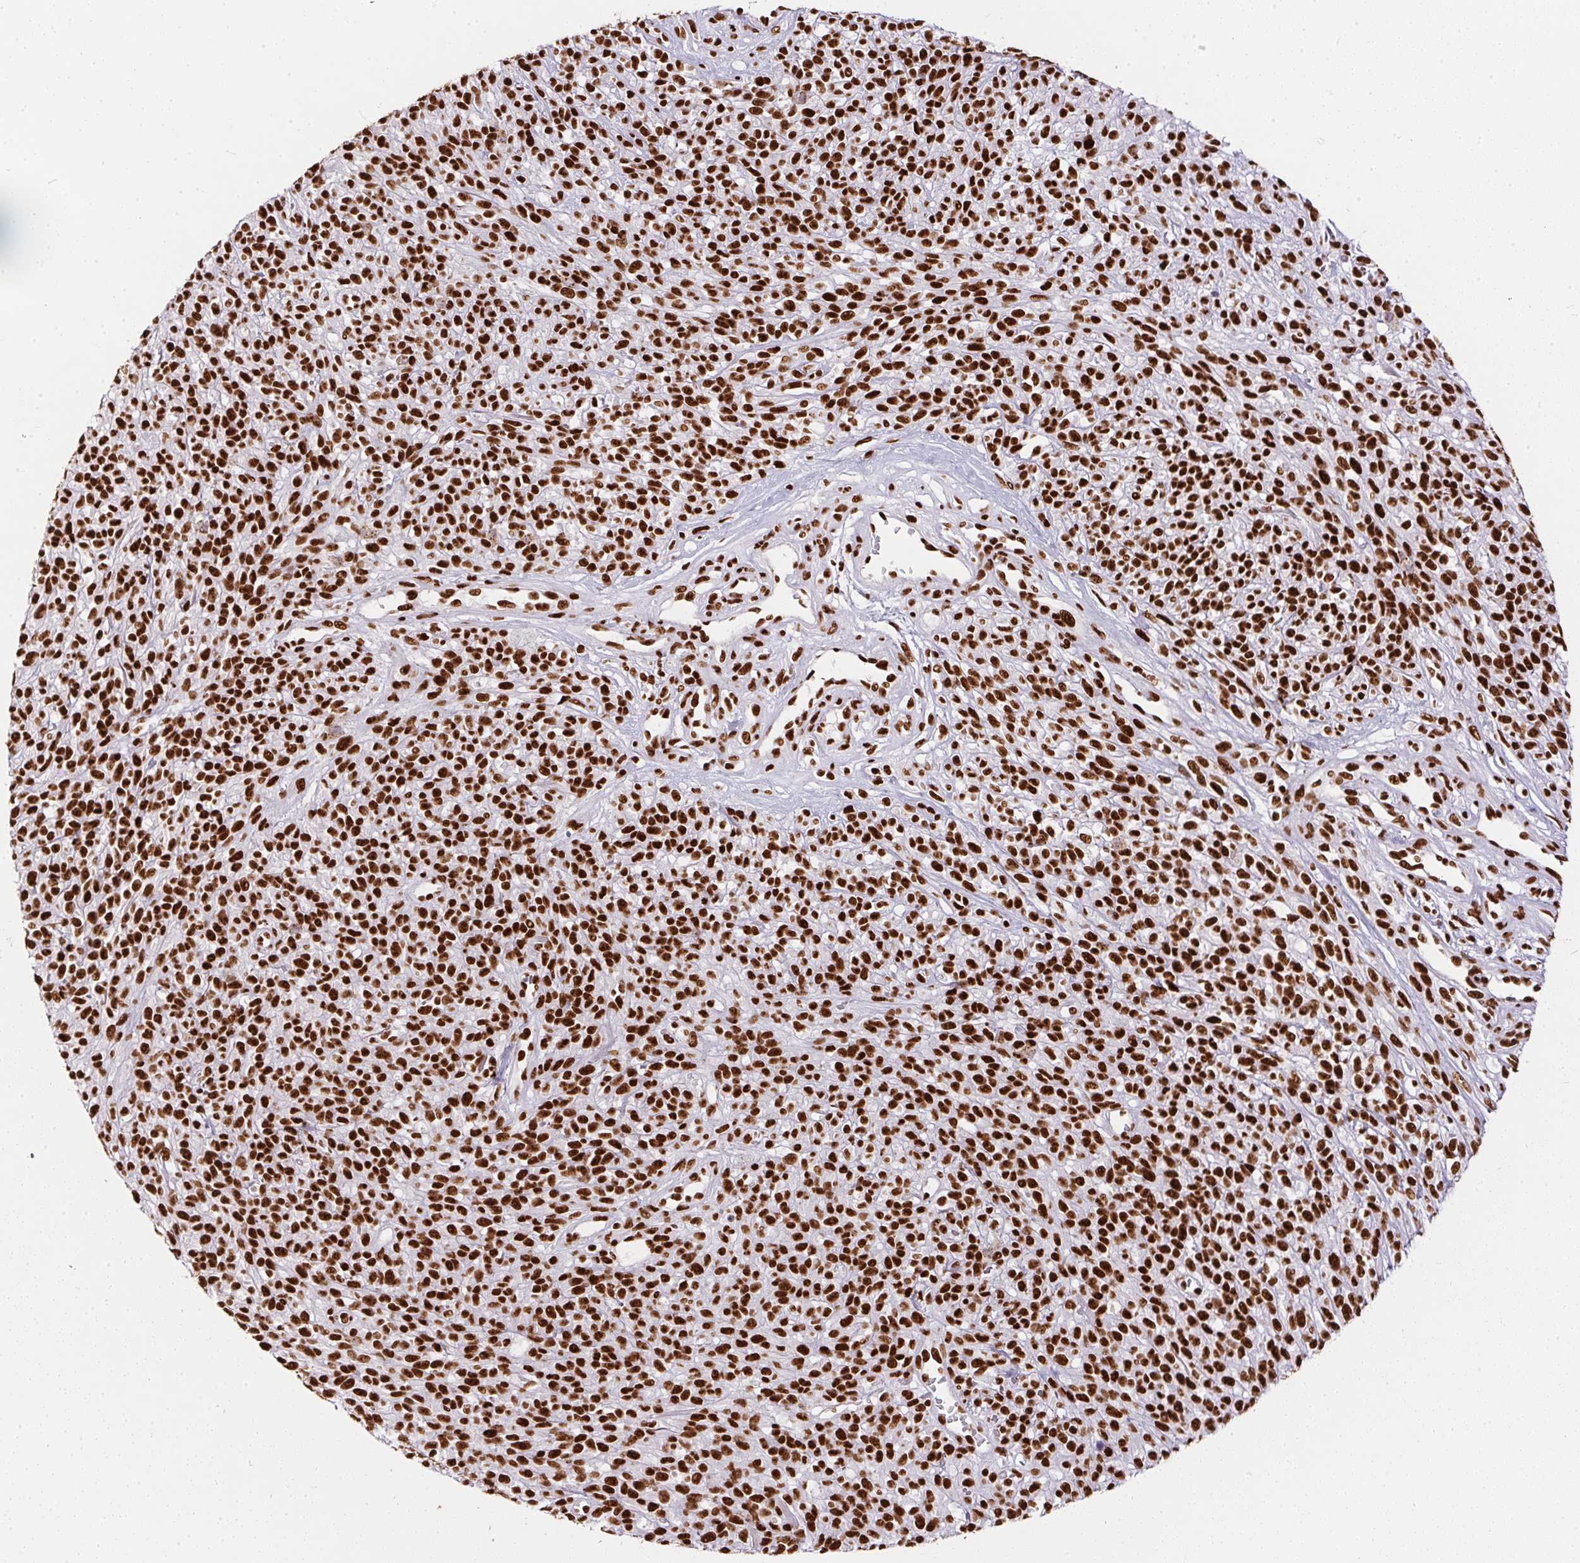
{"staining": {"intensity": "strong", "quantity": ">75%", "location": "nuclear"}, "tissue": "melanoma", "cell_type": "Tumor cells", "image_type": "cancer", "snomed": [{"axis": "morphology", "description": "Malignant melanoma, NOS"}, {"axis": "topography", "description": "Skin"}, {"axis": "topography", "description": "Skin of trunk"}], "caption": "A brown stain highlights strong nuclear positivity of a protein in human melanoma tumor cells.", "gene": "PAGE3", "patient": {"sex": "male", "age": 74}}